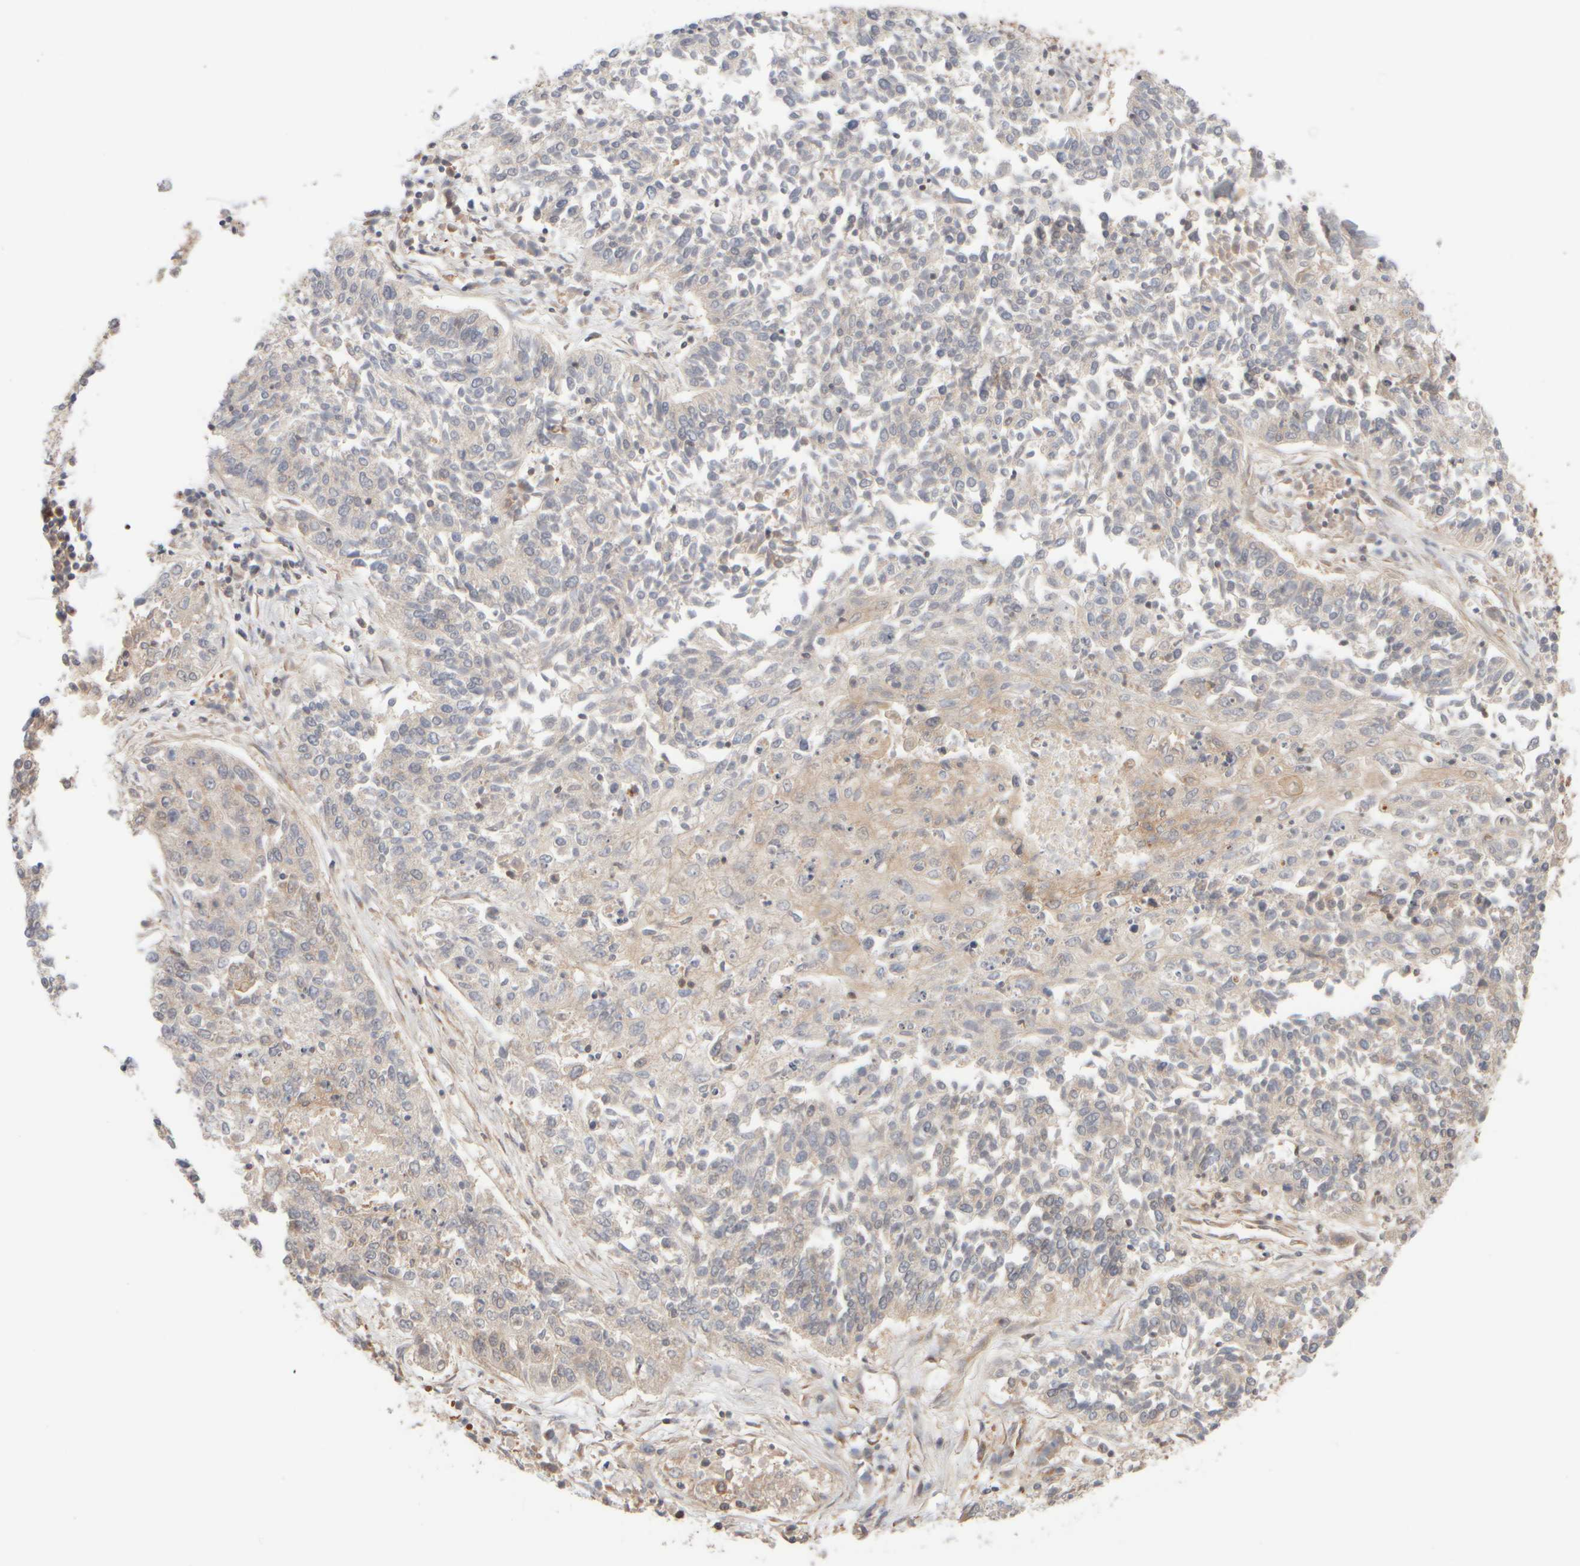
{"staining": {"intensity": "weak", "quantity": "<25%", "location": "cytoplasmic/membranous"}, "tissue": "lung cancer", "cell_type": "Tumor cells", "image_type": "cancer", "snomed": [{"axis": "morphology", "description": "Normal tissue, NOS"}, {"axis": "morphology", "description": "Squamous cell carcinoma, NOS"}, {"axis": "topography", "description": "Lymph node"}, {"axis": "topography", "description": "Cartilage tissue"}, {"axis": "topography", "description": "Bronchus"}, {"axis": "topography", "description": "Lung"}, {"axis": "topography", "description": "Peripheral nerve tissue"}], "caption": "Tumor cells show no significant protein staining in lung cancer (squamous cell carcinoma).", "gene": "RABEP1", "patient": {"sex": "female", "age": 49}}